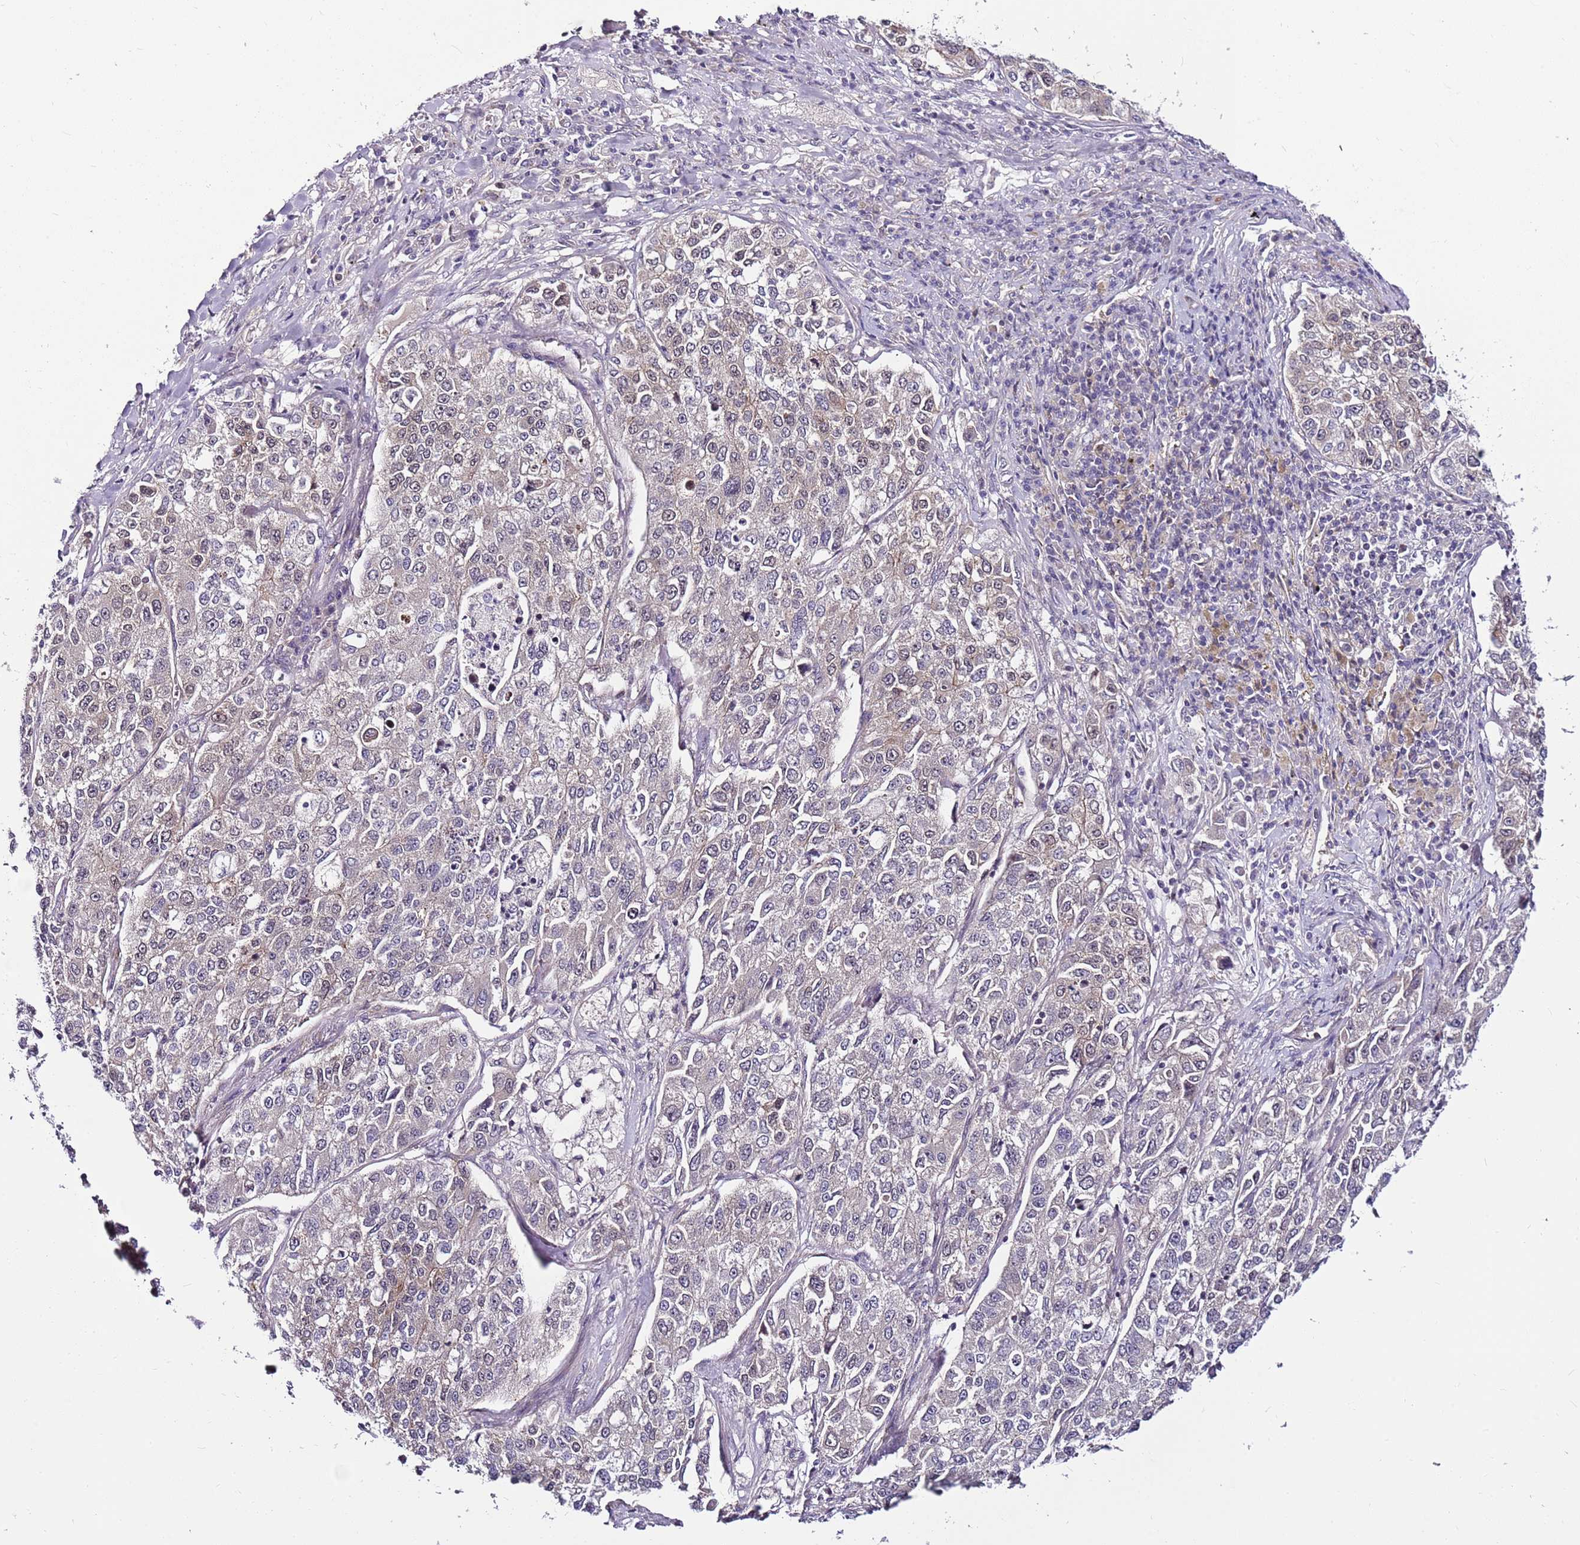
{"staining": {"intensity": "weak", "quantity": "25%-75%", "location": "cytoplasmic/membranous"}, "tissue": "lung cancer", "cell_type": "Tumor cells", "image_type": "cancer", "snomed": [{"axis": "morphology", "description": "Adenocarcinoma, NOS"}, {"axis": "topography", "description": "Lung"}], "caption": "A brown stain labels weak cytoplasmic/membranous staining of a protein in lung adenocarcinoma tumor cells. (brown staining indicates protein expression, while blue staining denotes nuclei).", "gene": "POLE3", "patient": {"sex": "male", "age": 49}}